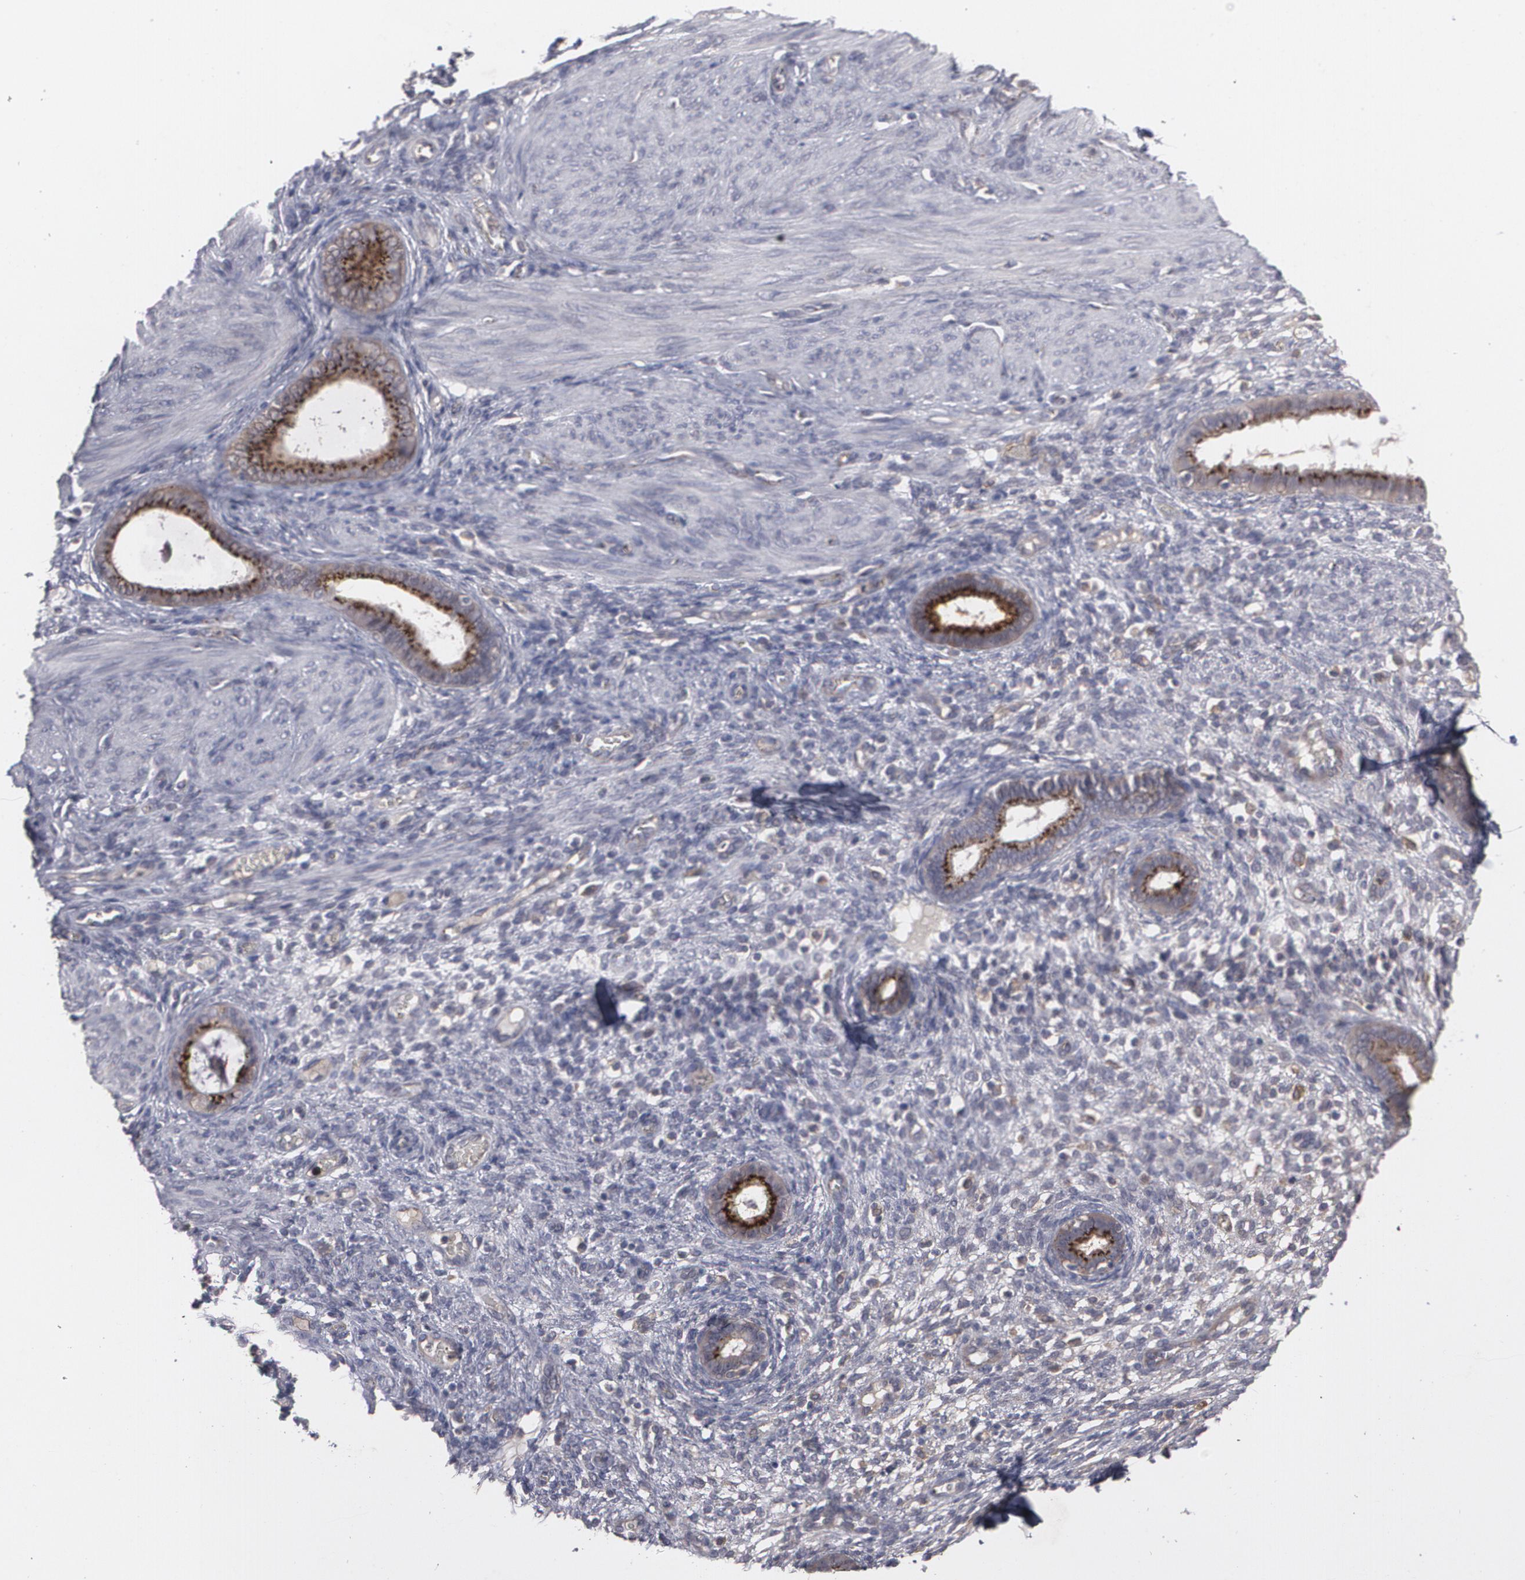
{"staining": {"intensity": "negative", "quantity": "none", "location": "none"}, "tissue": "endometrium", "cell_type": "Cells in endometrial stroma", "image_type": "normal", "snomed": [{"axis": "morphology", "description": "Normal tissue, NOS"}, {"axis": "topography", "description": "Endometrium"}], "caption": "This is a photomicrograph of immunohistochemistry (IHC) staining of normal endometrium, which shows no positivity in cells in endometrial stroma.", "gene": "HTT", "patient": {"sex": "female", "age": 72}}